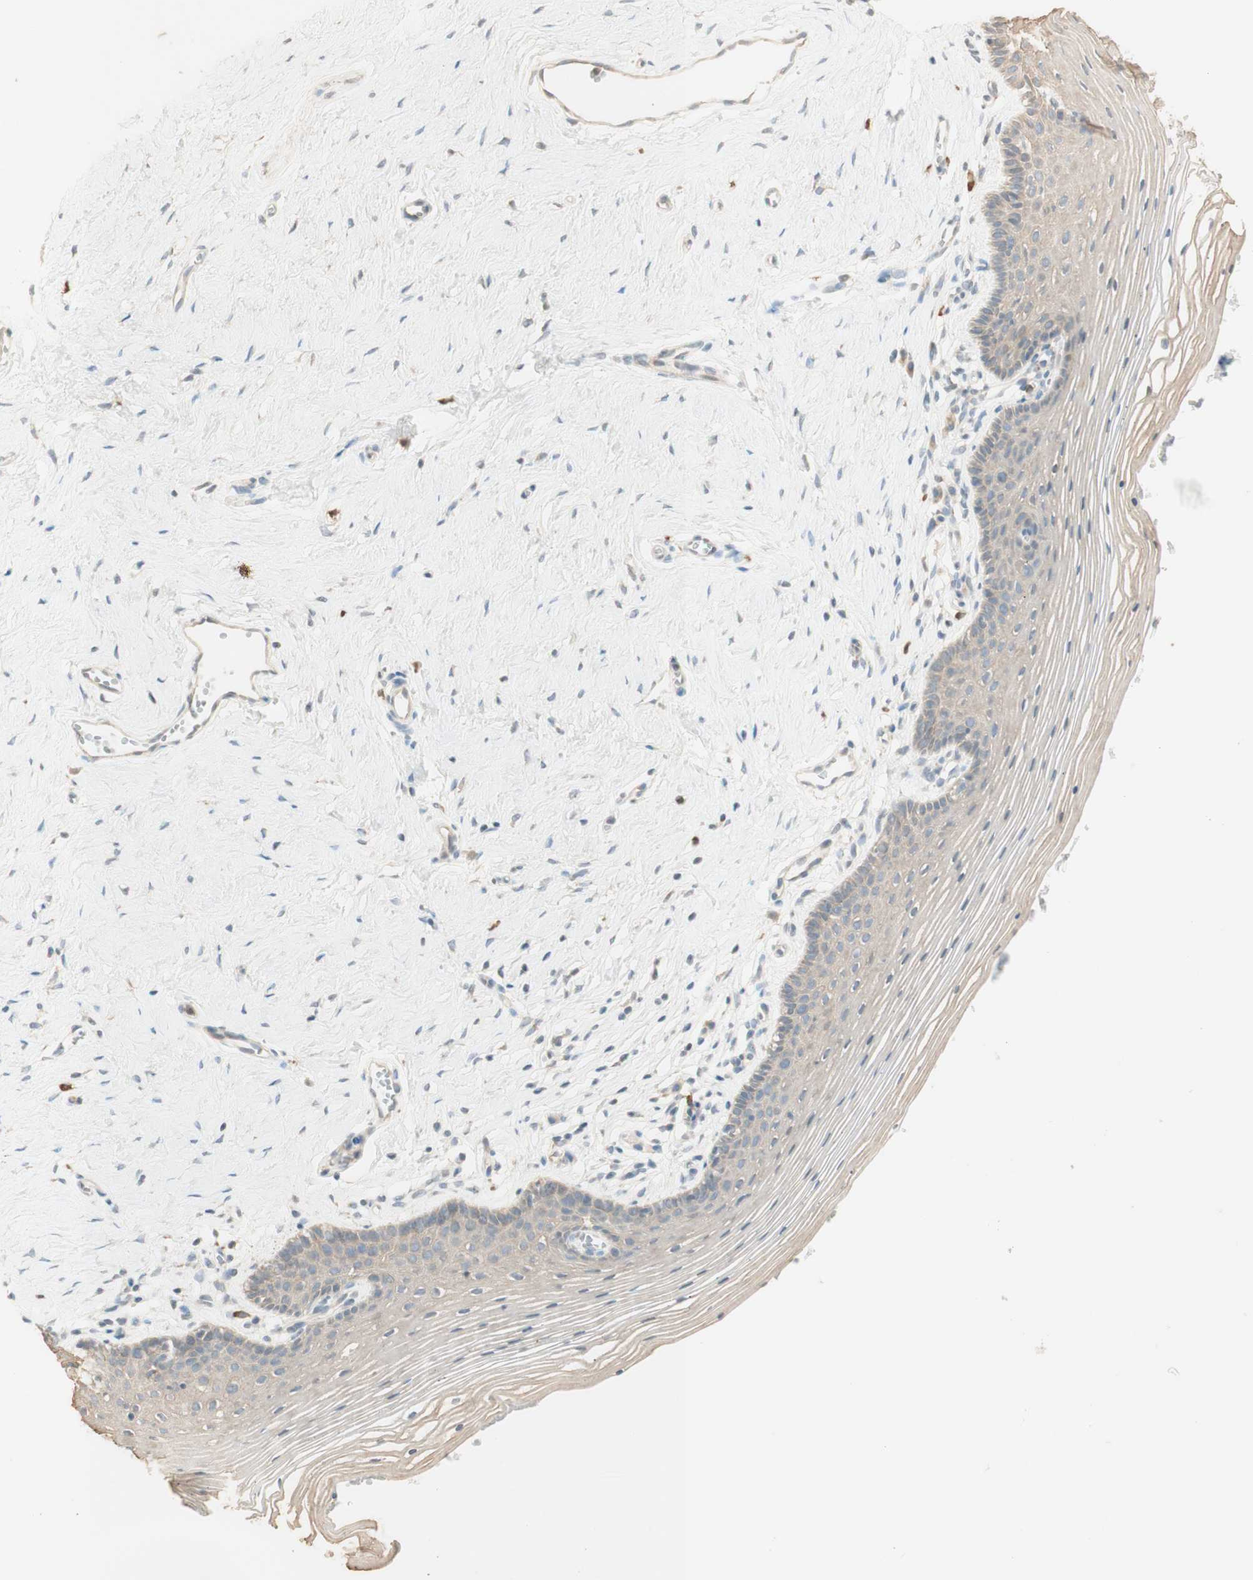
{"staining": {"intensity": "negative", "quantity": "none", "location": "none"}, "tissue": "vagina", "cell_type": "Squamous epithelial cells", "image_type": "normal", "snomed": [{"axis": "morphology", "description": "Normal tissue, NOS"}, {"axis": "topography", "description": "Vagina"}], "caption": "The photomicrograph demonstrates no staining of squamous epithelial cells in unremarkable vagina.", "gene": "CLCN2", "patient": {"sex": "female", "age": 32}}